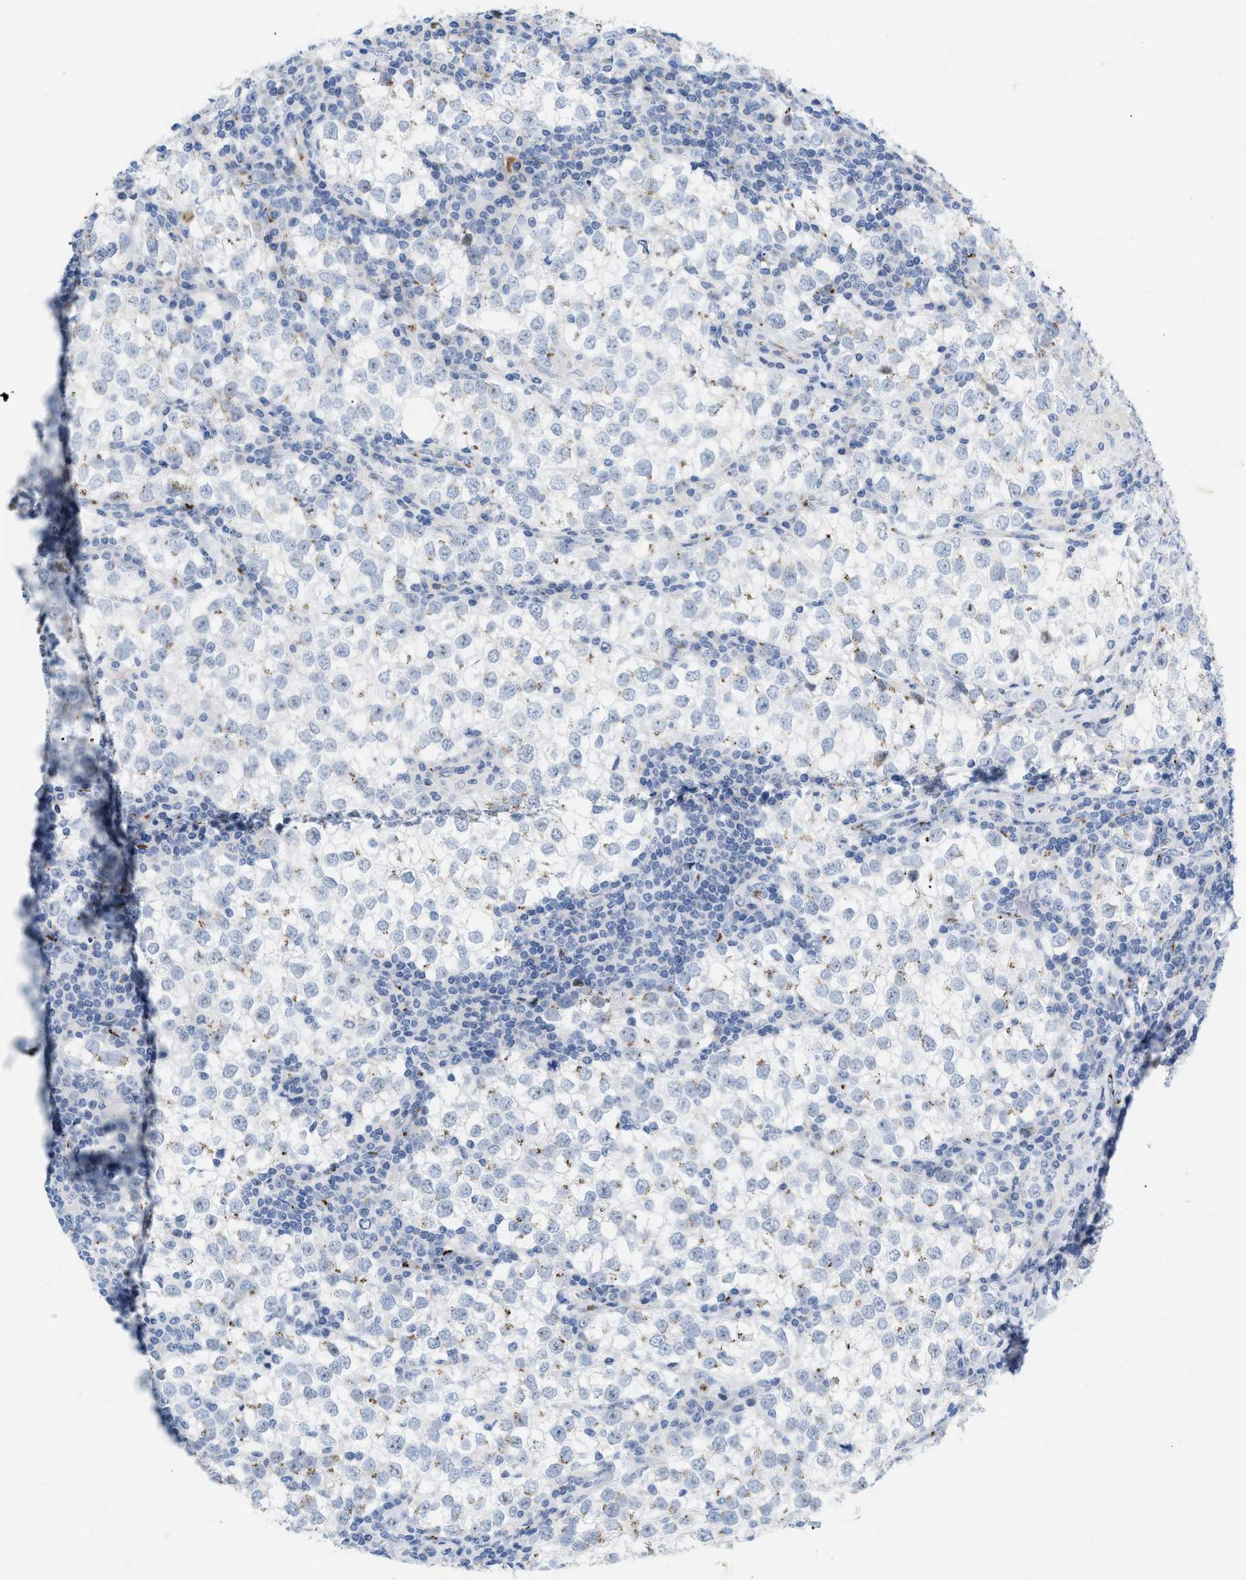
{"staining": {"intensity": "negative", "quantity": "none", "location": "none"}, "tissue": "testis cancer", "cell_type": "Tumor cells", "image_type": "cancer", "snomed": [{"axis": "morphology", "description": "Seminoma, NOS"}, {"axis": "morphology", "description": "Carcinoma, Embryonal, NOS"}, {"axis": "topography", "description": "Testis"}], "caption": "IHC of human testis cancer exhibits no positivity in tumor cells. Nuclei are stained in blue.", "gene": "TMEM17", "patient": {"sex": "male", "age": 36}}